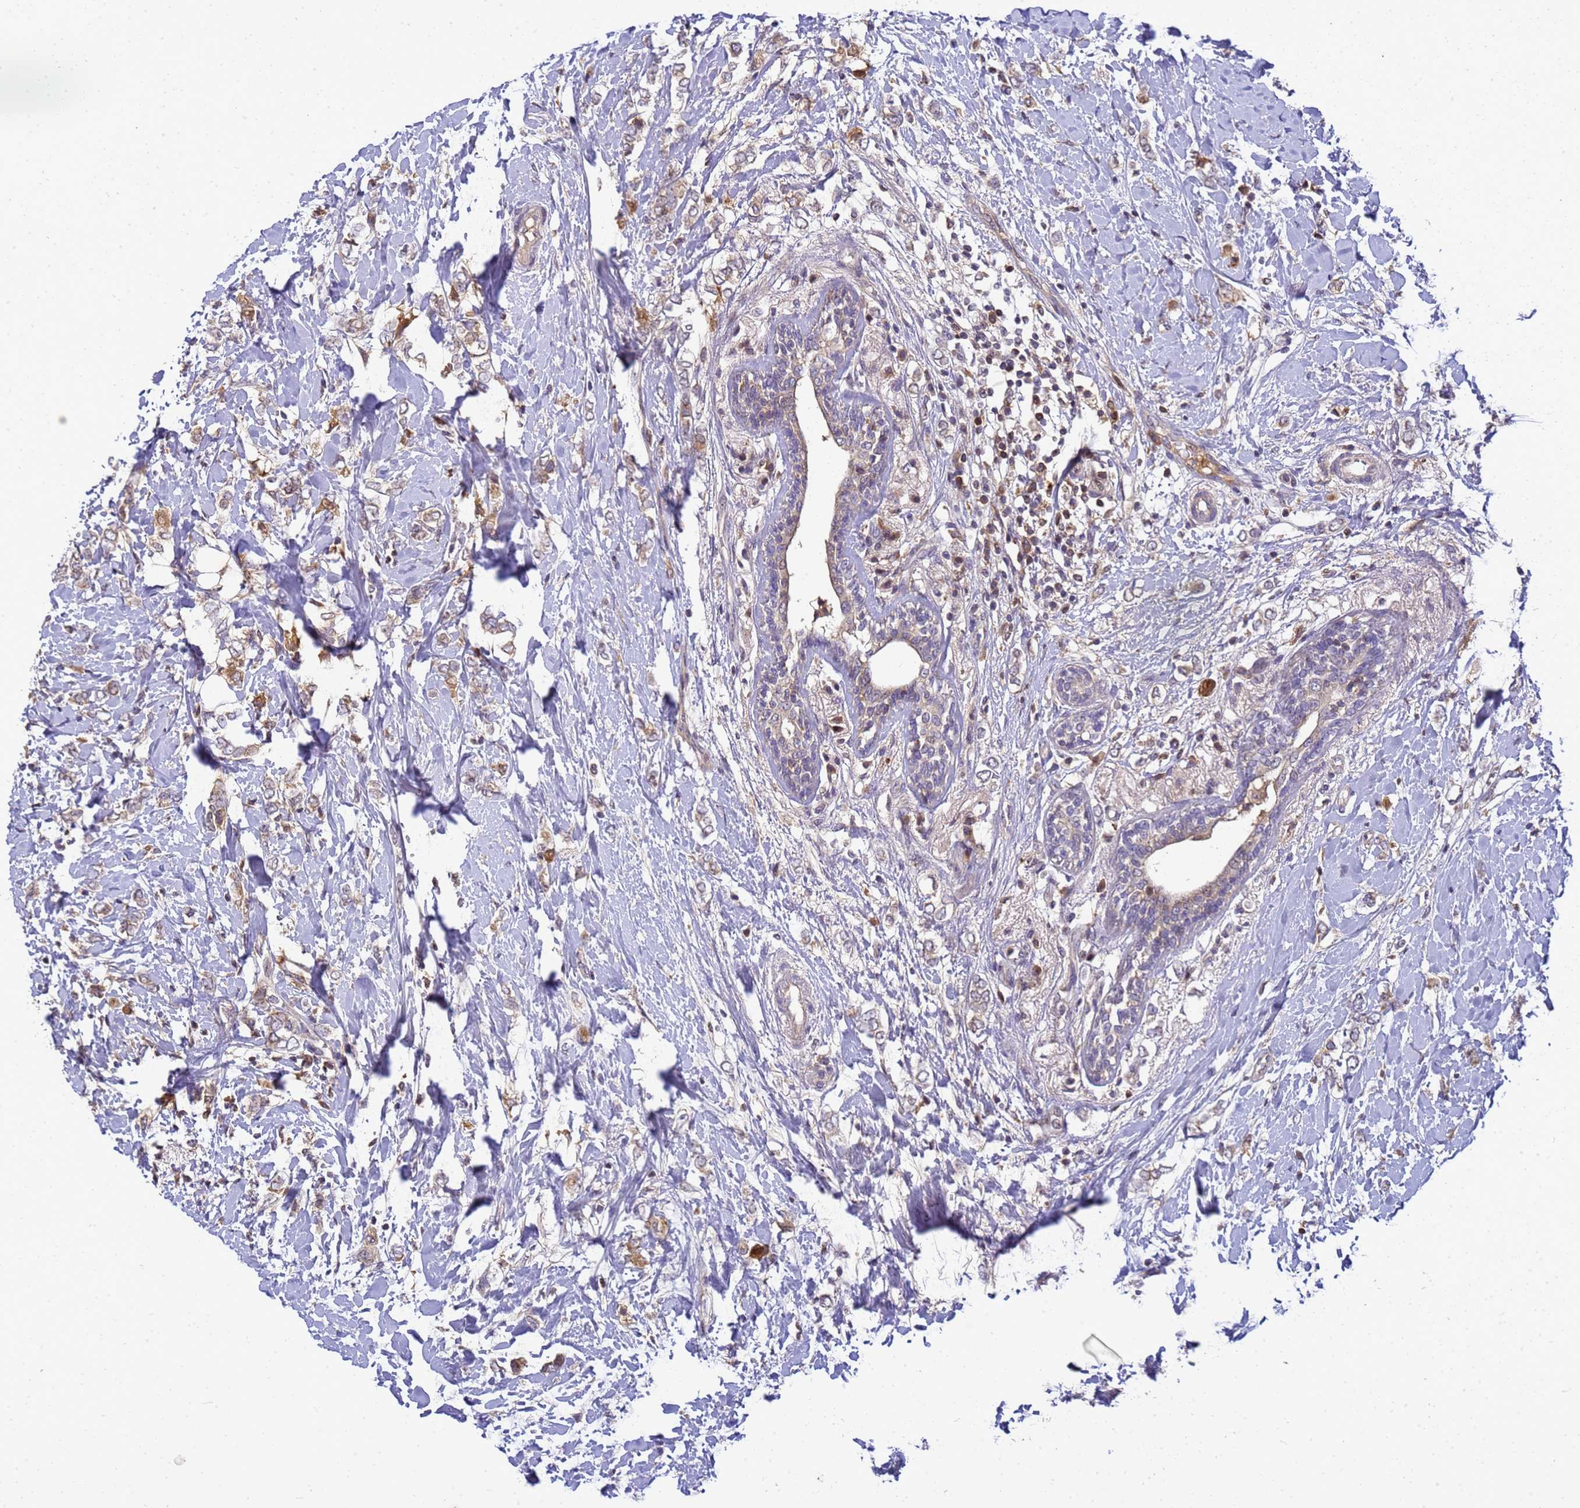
{"staining": {"intensity": "moderate", "quantity": "25%-75%", "location": "cytoplasmic/membranous"}, "tissue": "breast cancer", "cell_type": "Tumor cells", "image_type": "cancer", "snomed": [{"axis": "morphology", "description": "Normal tissue, NOS"}, {"axis": "morphology", "description": "Lobular carcinoma"}, {"axis": "topography", "description": "Breast"}], "caption": "Protein expression analysis of human breast cancer (lobular carcinoma) reveals moderate cytoplasmic/membranous staining in approximately 25%-75% of tumor cells.", "gene": "TMEM74B", "patient": {"sex": "female", "age": 47}}